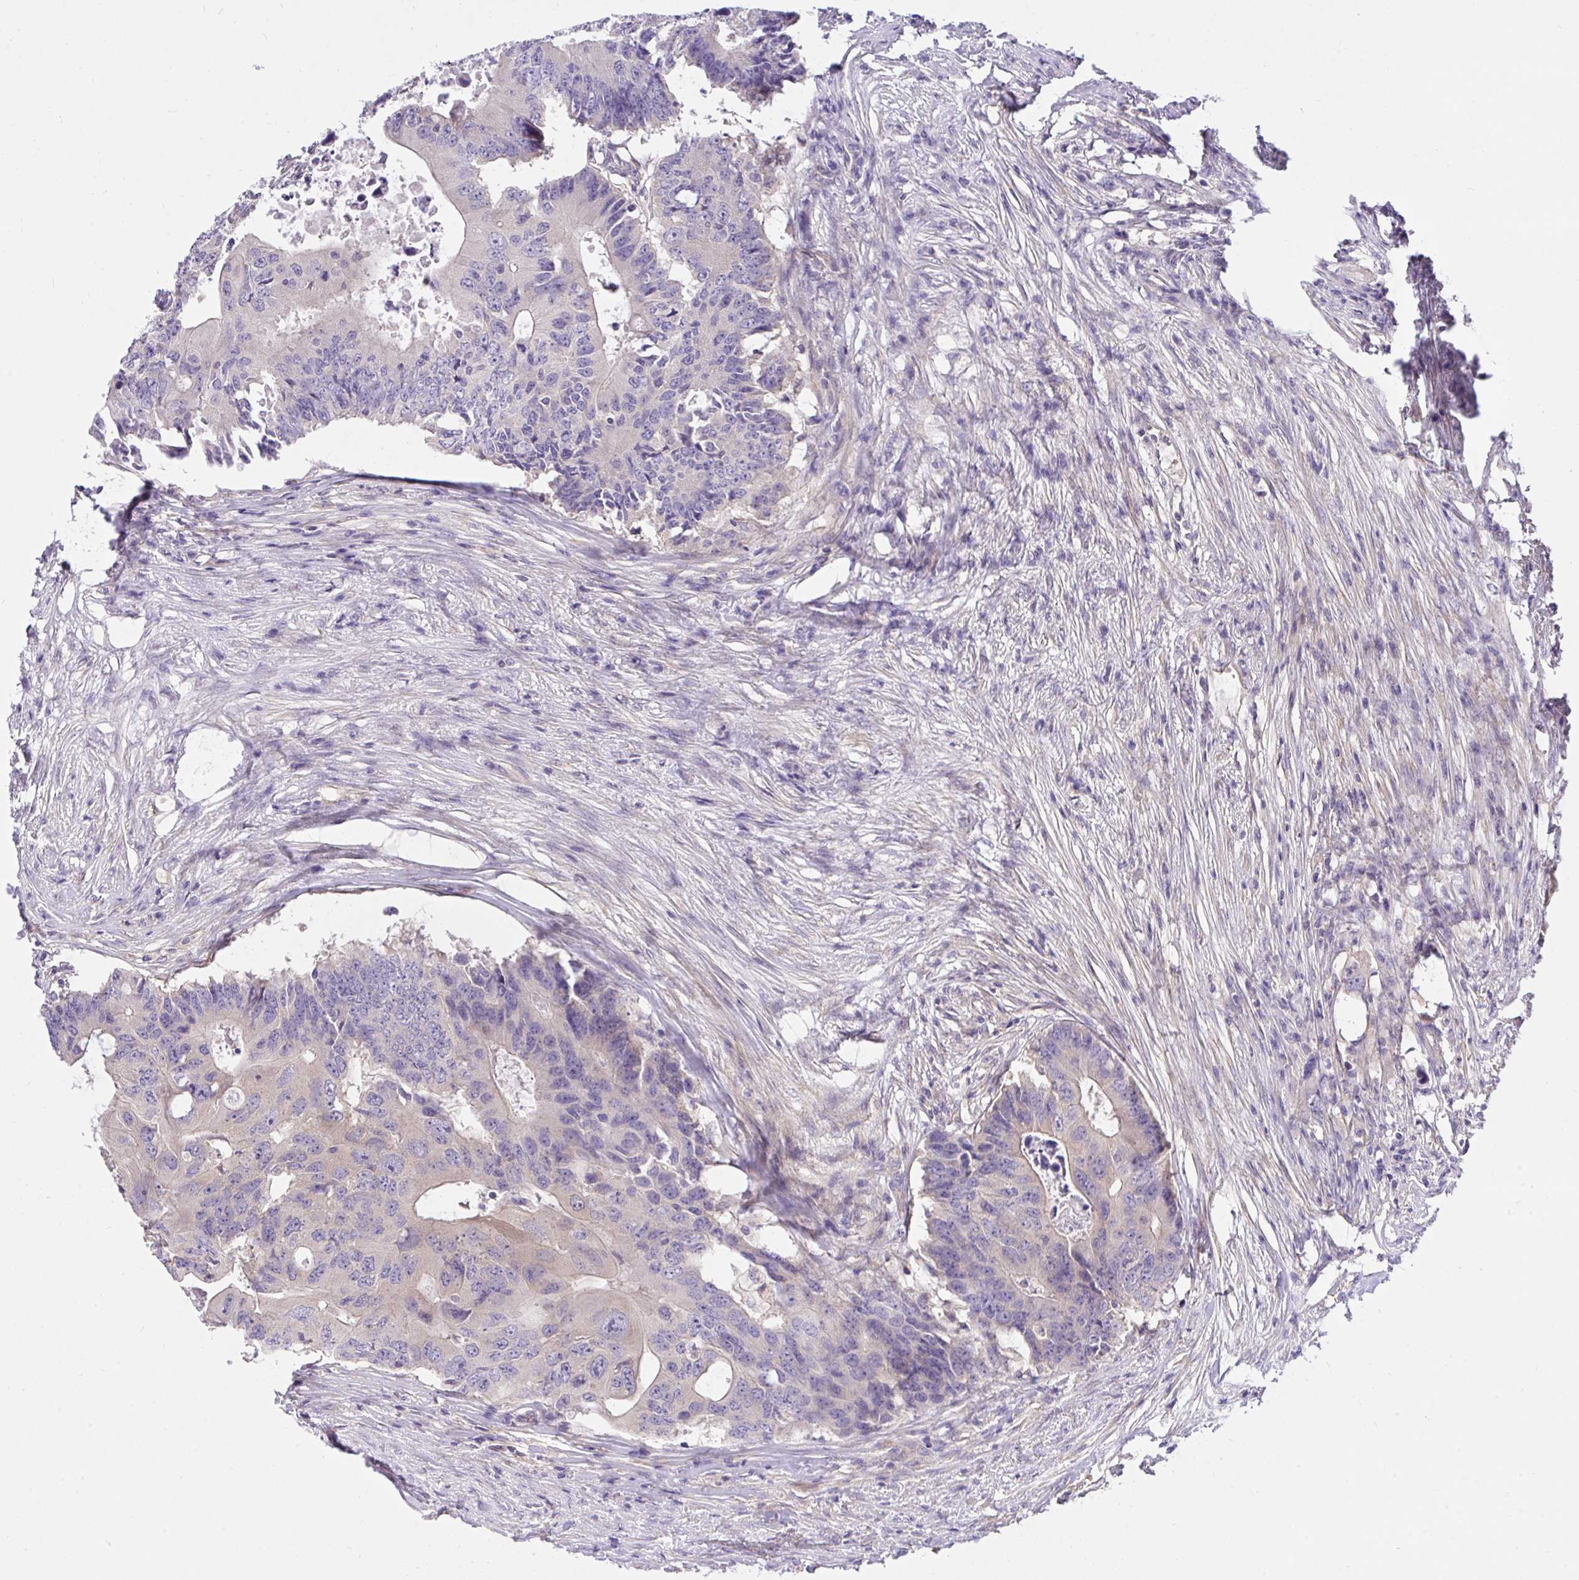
{"staining": {"intensity": "negative", "quantity": "none", "location": "none"}, "tissue": "colorectal cancer", "cell_type": "Tumor cells", "image_type": "cancer", "snomed": [{"axis": "morphology", "description": "Adenocarcinoma, NOS"}, {"axis": "topography", "description": "Colon"}], "caption": "A photomicrograph of human colorectal cancer (adenocarcinoma) is negative for staining in tumor cells.", "gene": "TLN2", "patient": {"sex": "male", "age": 71}}